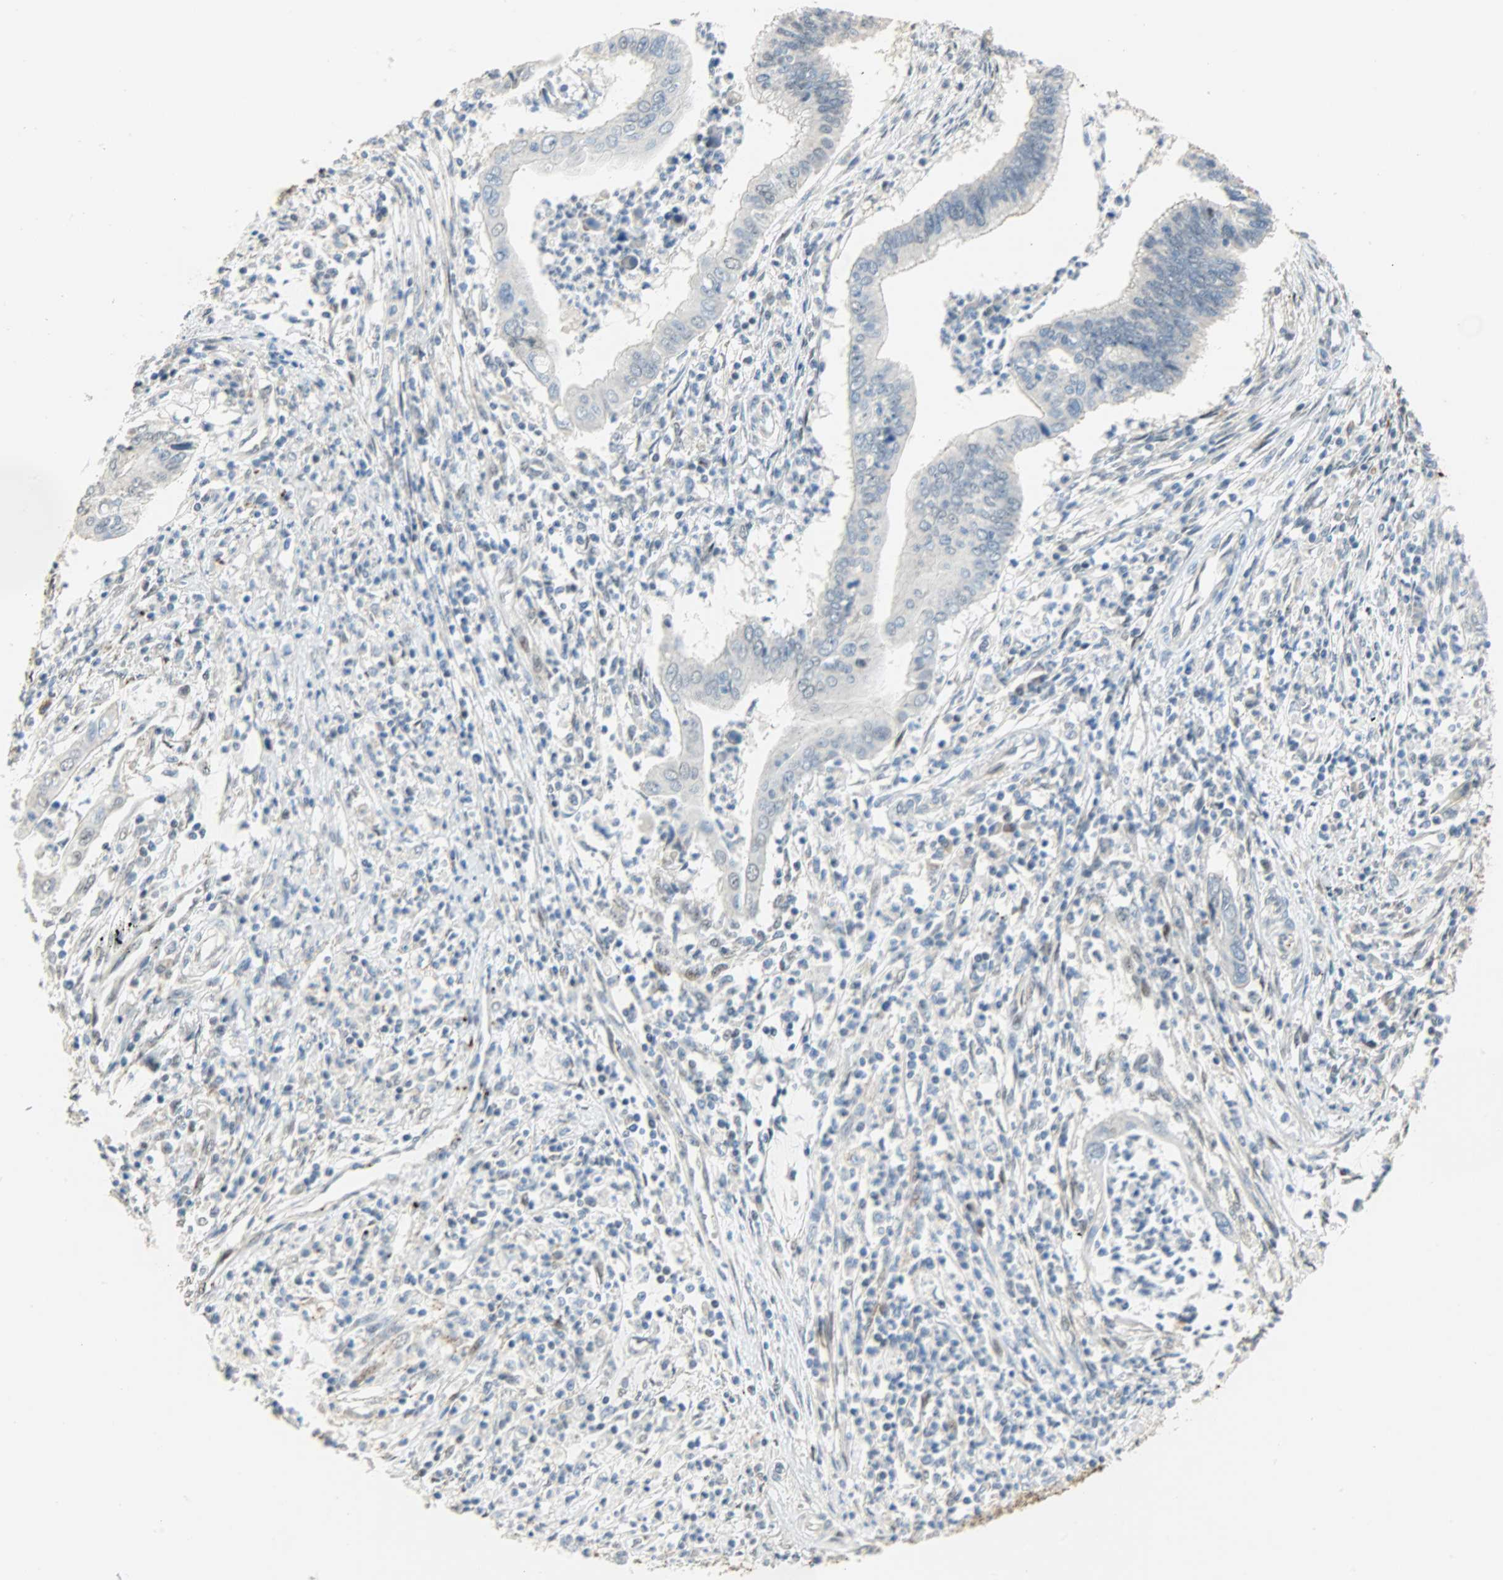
{"staining": {"intensity": "negative", "quantity": "none", "location": "none"}, "tissue": "cervical cancer", "cell_type": "Tumor cells", "image_type": "cancer", "snomed": [{"axis": "morphology", "description": "Adenocarcinoma, NOS"}, {"axis": "topography", "description": "Cervix"}], "caption": "Human cervical cancer stained for a protein using immunohistochemistry reveals no staining in tumor cells.", "gene": "GIT2", "patient": {"sex": "female", "age": 36}}